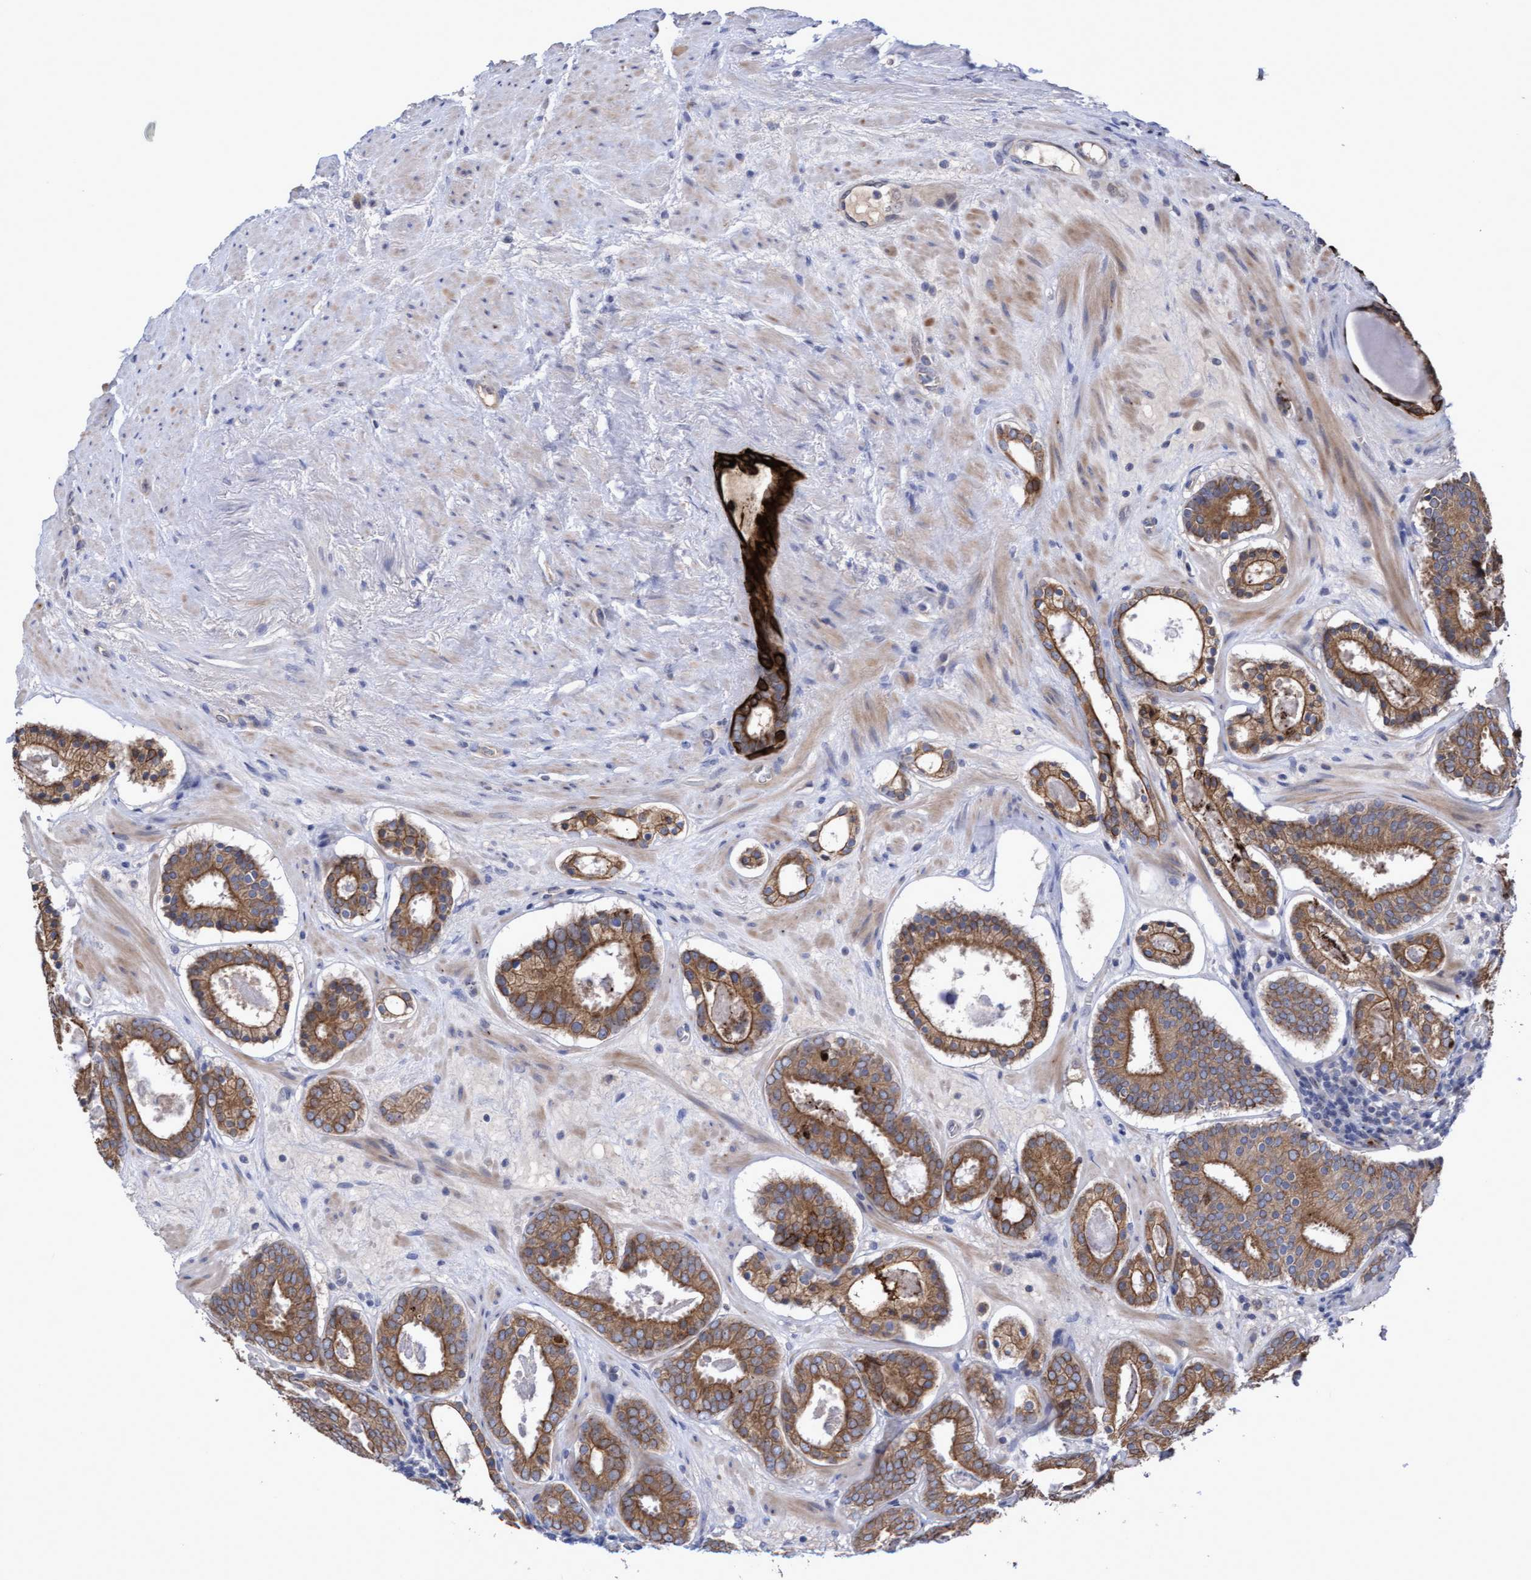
{"staining": {"intensity": "moderate", "quantity": ">75%", "location": "cytoplasmic/membranous"}, "tissue": "prostate cancer", "cell_type": "Tumor cells", "image_type": "cancer", "snomed": [{"axis": "morphology", "description": "Adenocarcinoma, Low grade"}, {"axis": "topography", "description": "Prostate"}], "caption": "A brown stain highlights moderate cytoplasmic/membranous positivity of a protein in human prostate cancer (adenocarcinoma (low-grade)) tumor cells.", "gene": "KRT24", "patient": {"sex": "male", "age": 69}}